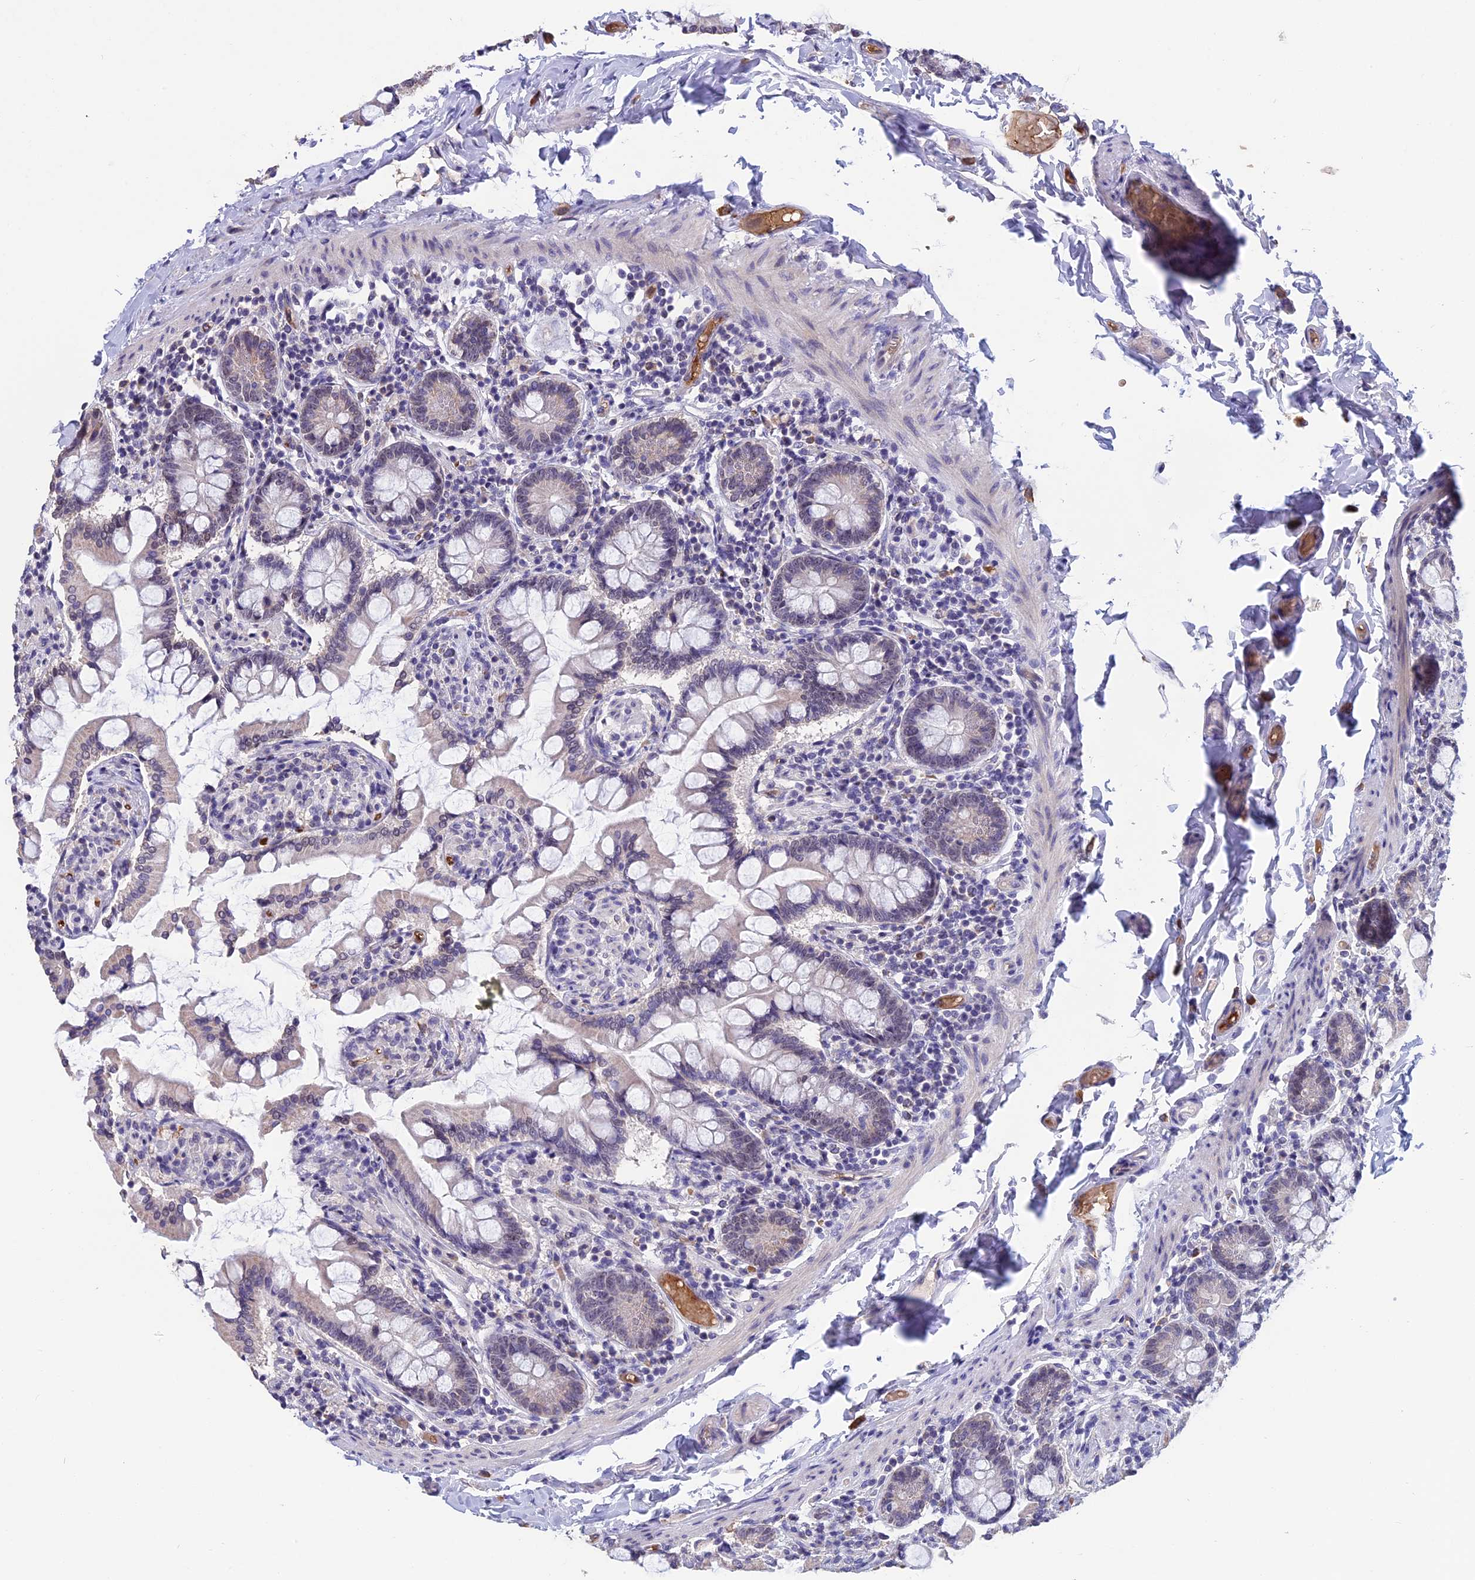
{"staining": {"intensity": "negative", "quantity": "none", "location": "none"}, "tissue": "small intestine", "cell_type": "Glandular cells", "image_type": "normal", "snomed": [{"axis": "morphology", "description": "Normal tissue, NOS"}, {"axis": "topography", "description": "Small intestine"}], "caption": "High magnification brightfield microscopy of unremarkable small intestine stained with DAB (brown) and counterstained with hematoxylin (blue): glandular cells show no significant staining. (DAB immunohistochemistry with hematoxylin counter stain).", "gene": "KNOP1", "patient": {"sex": "male", "age": 41}}